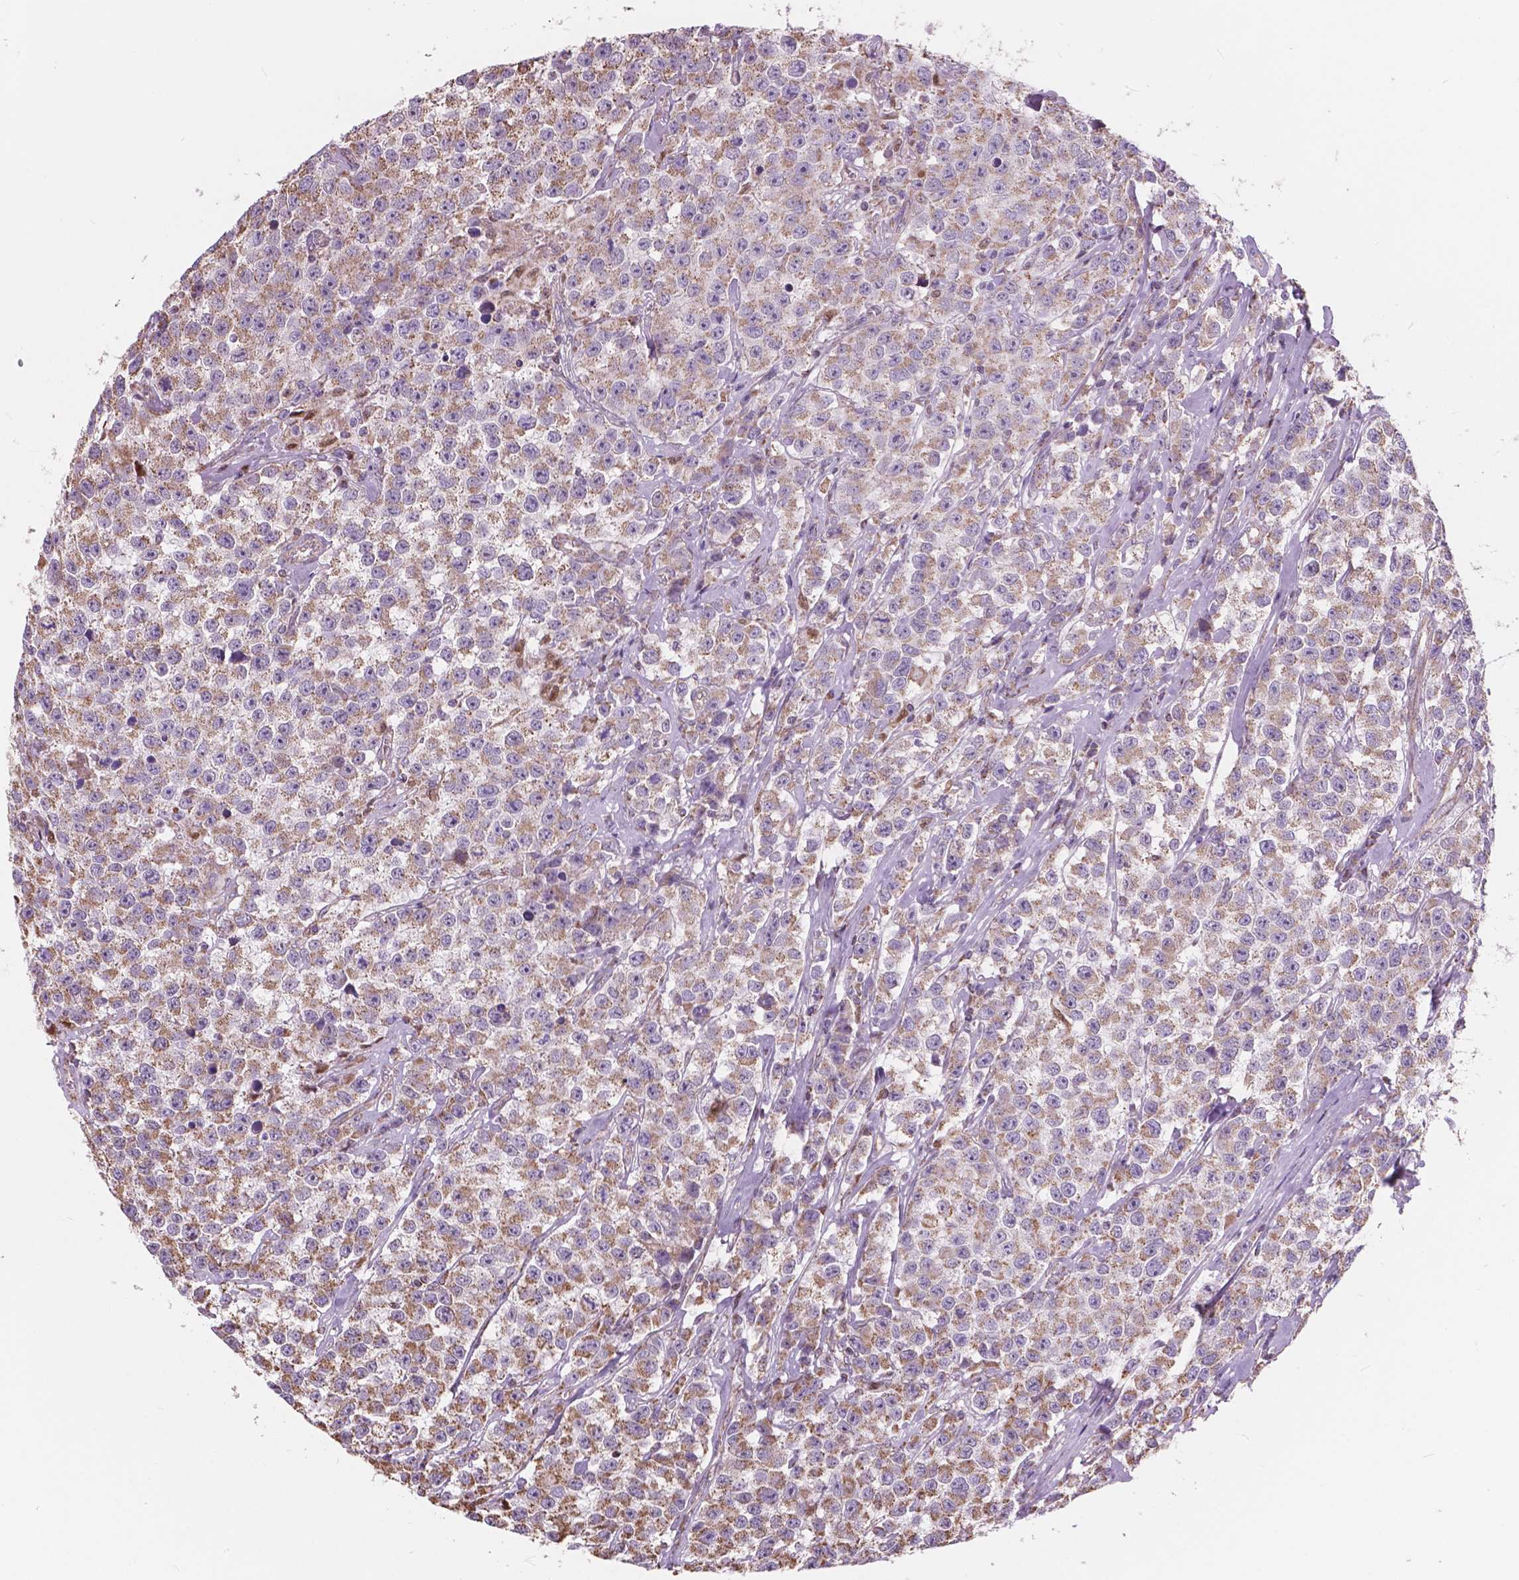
{"staining": {"intensity": "moderate", "quantity": ">75%", "location": "cytoplasmic/membranous"}, "tissue": "testis cancer", "cell_type": "Tumor cells", "image_type": "cancer", "snomed": [{"axis": "morphology", "description": "Seminoma, NOS"}, {"axis": "topography", "description": "Testis"}], "caption": "This photomicrograph exhibits immunohistochemistry staining of seminoma (testis), with medium moderate cytoplasmic/membranous positivity in about >75% of tumor cells.", "gene": "SCOC", "patient": {"sex": "male", "age": 59}}